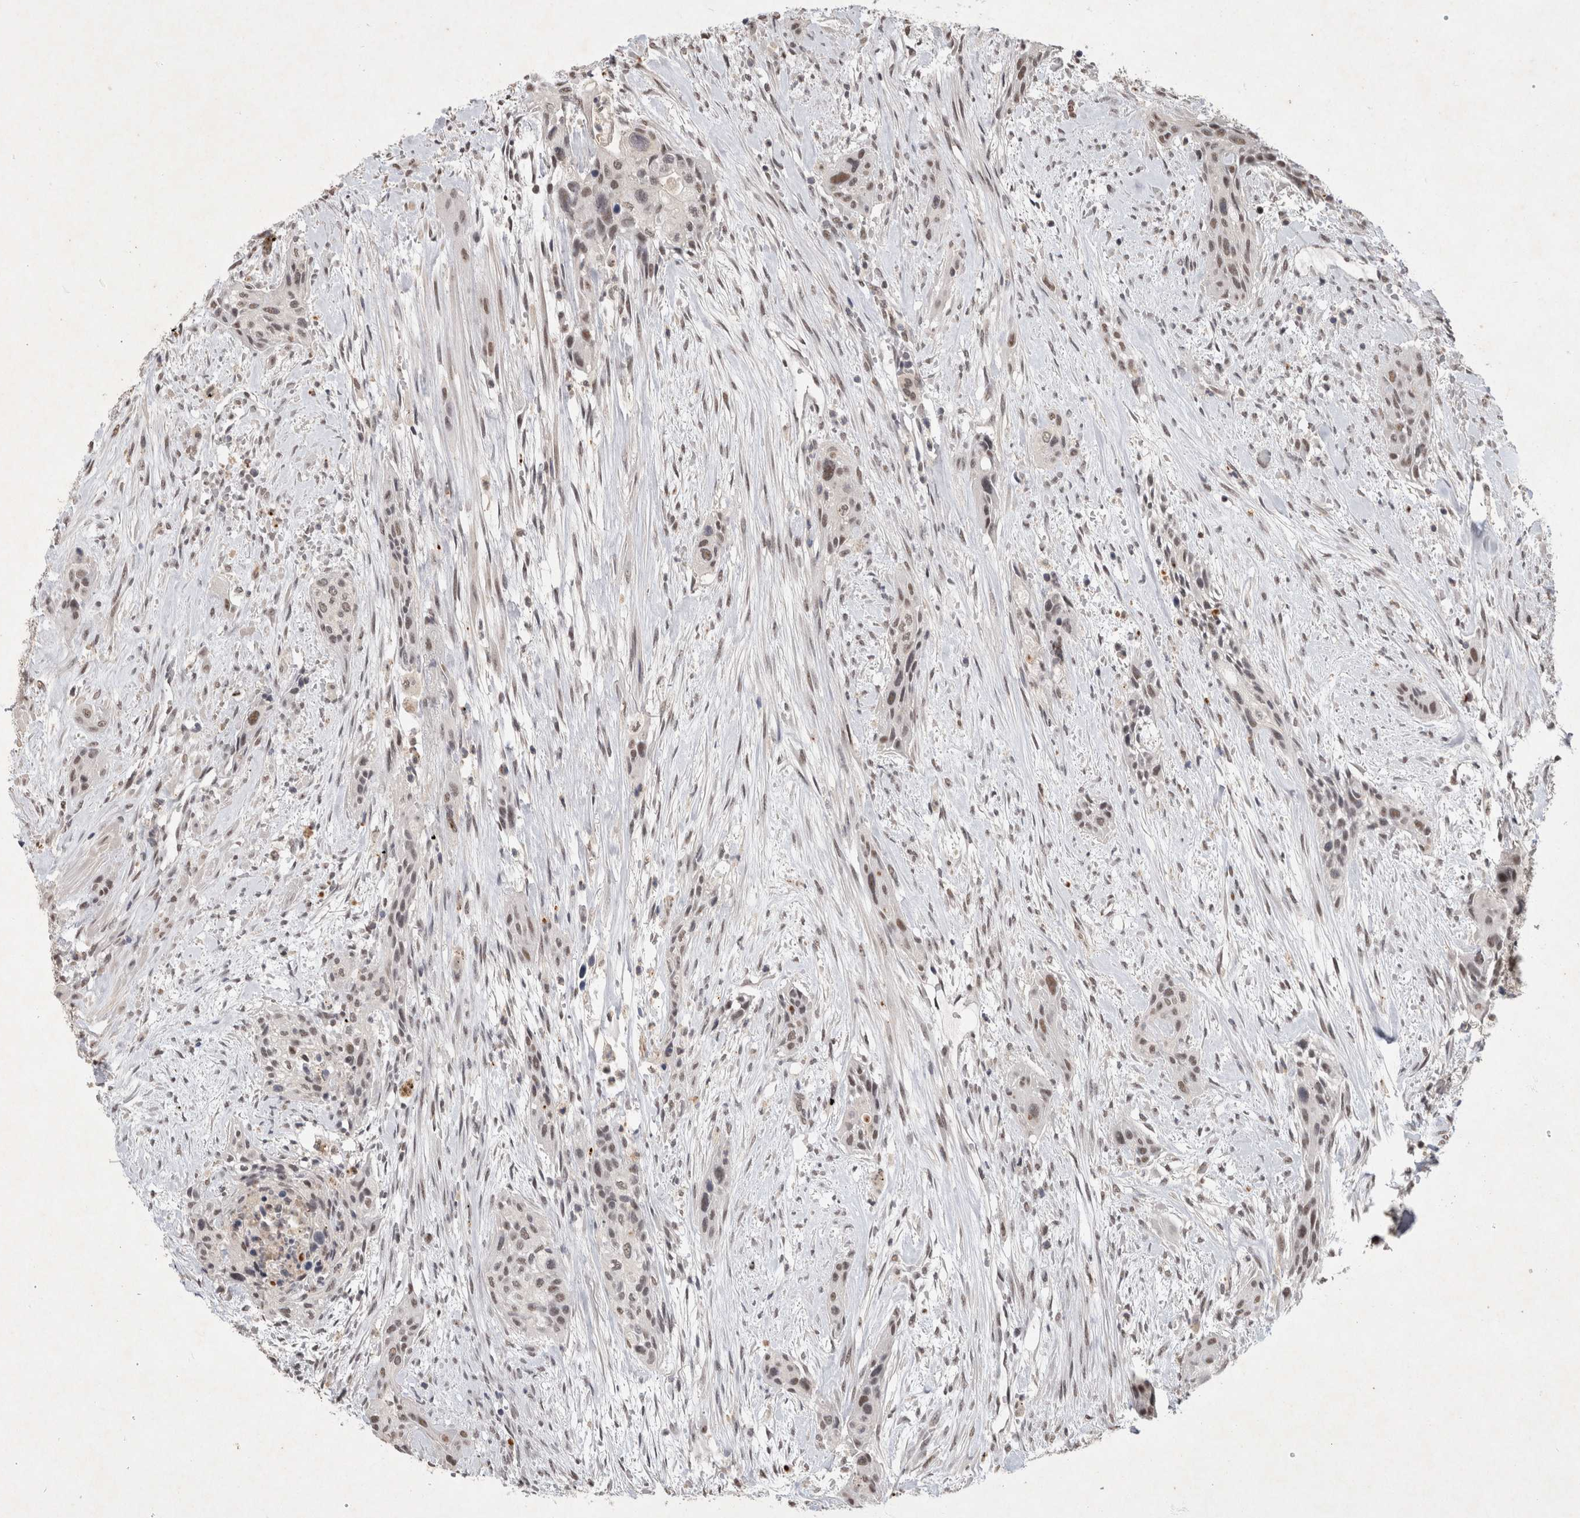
{"staining": {"intensity": "moderate", "quantity": "<25%", "location": "nuclear"}, "tissue": "urothelial cancer", "cell_type": "Tumor cells", "image_type": "cancer", "snomed": [{"axis": "morphology", "description": "Urothelial carcinoma, High grade"}, {"axis": "topography", "description": "Urinary bladder"}], "caption": "Tumor cells exhibit moderate nuclear expression in about <25% of cells in high-grade urothelial carcinoma.", "gene": "XRCC5", "patient": {"sex": "male", "age": 35}}